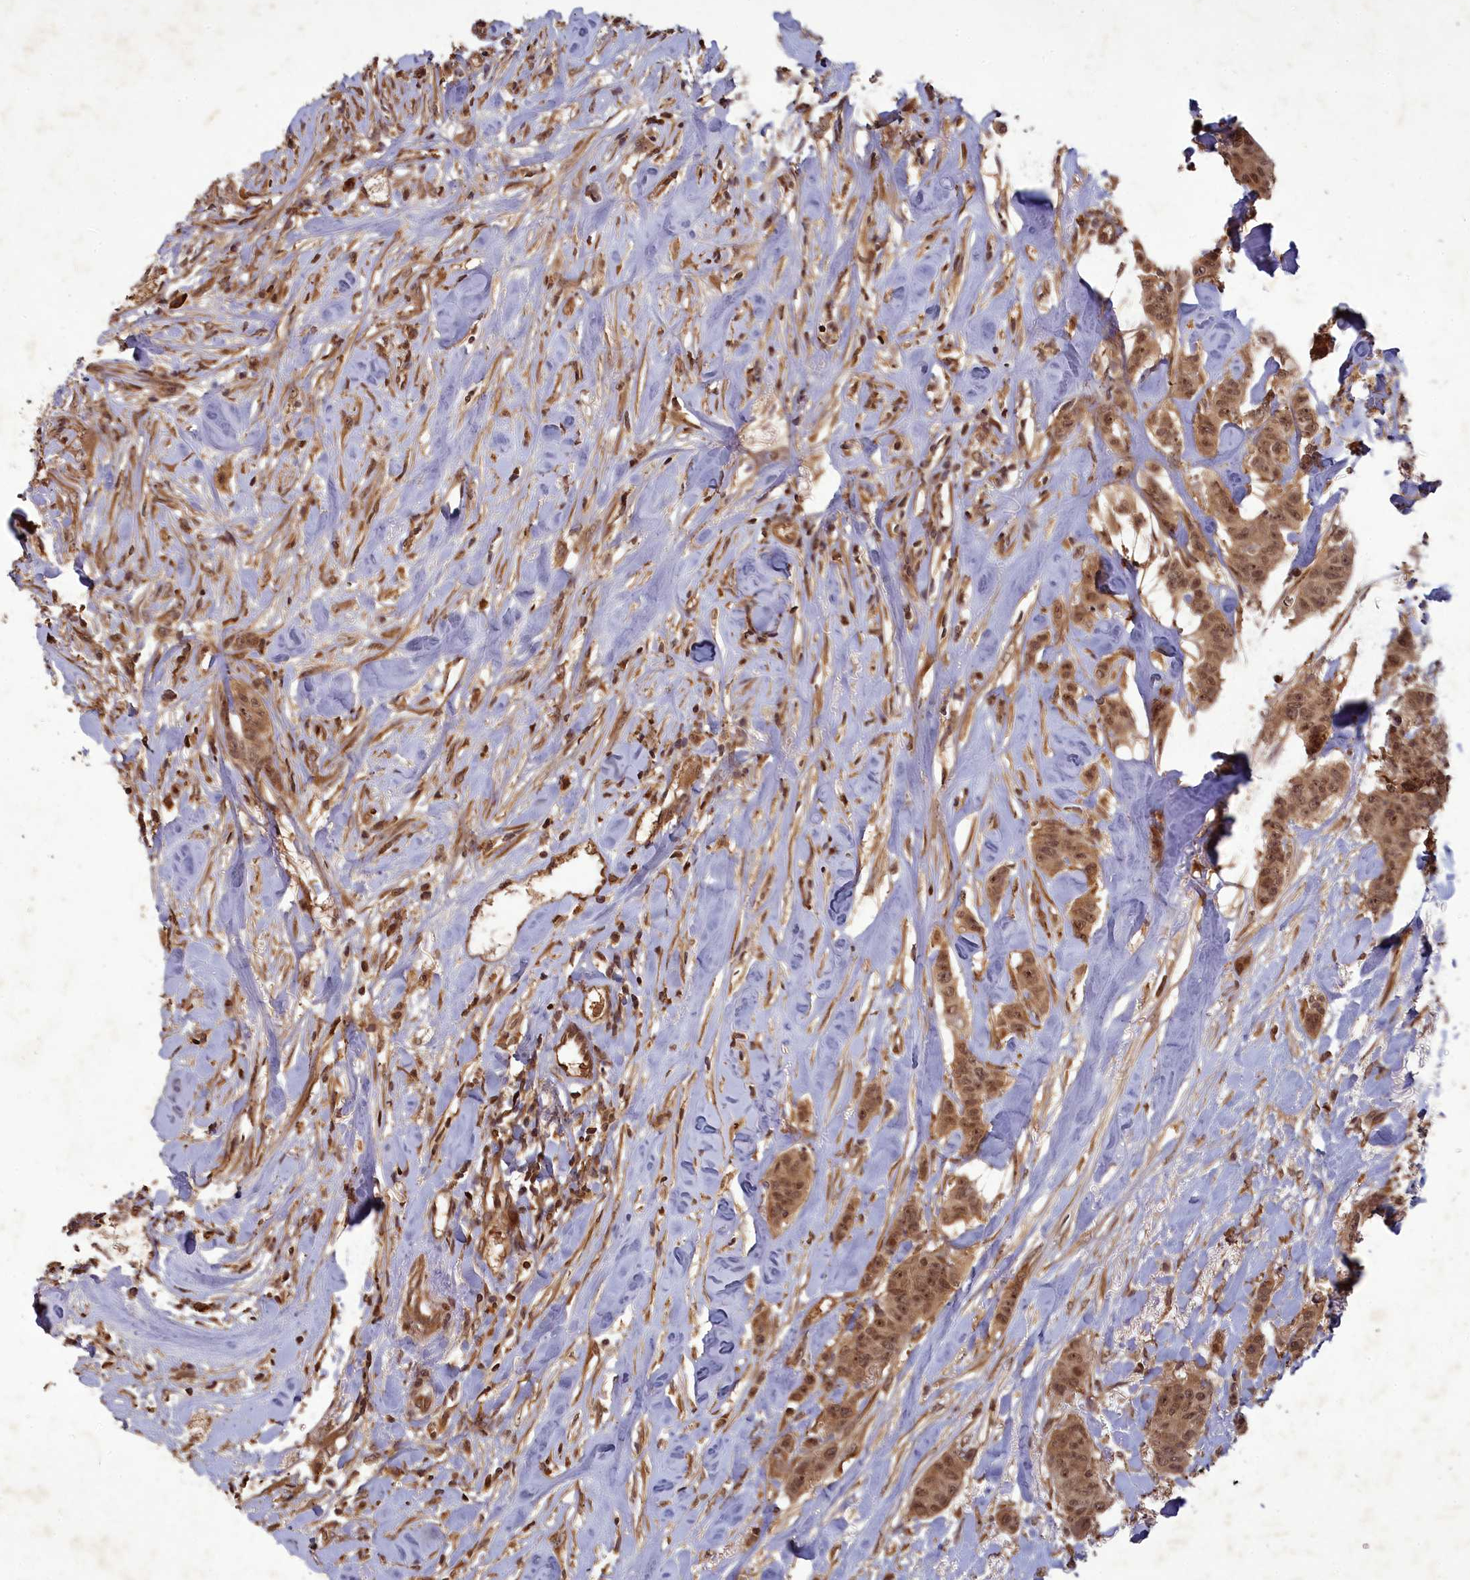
{"staining": {"intensity": "moderate", "quantity": ">75%", "location": "cytoplasmic/membranous,nuclear"}, "tissue": "breast cancer", "cell_type": "Tumor cells", "image_type": "cancer", "snomed": [{"axis": "morphology", "description": "Duct carcinoma"}, {"axis": "topography", "description": "Breast"}], "caption": "Protein analysis of breast cancer (invasive ductal carcinoma) tissue shows moderate cytoplasmic/membranous and nuclear expression in approximately >75% of tumor cells. The protein of interest is stained brown, and the nuclei are stained in blue (DAB (3,3'-diaminobenzidine) IHC with brightfield microscopy, high magnification).", "gene": "SRMS", "patient": {"sex": "female", "age": 40}}